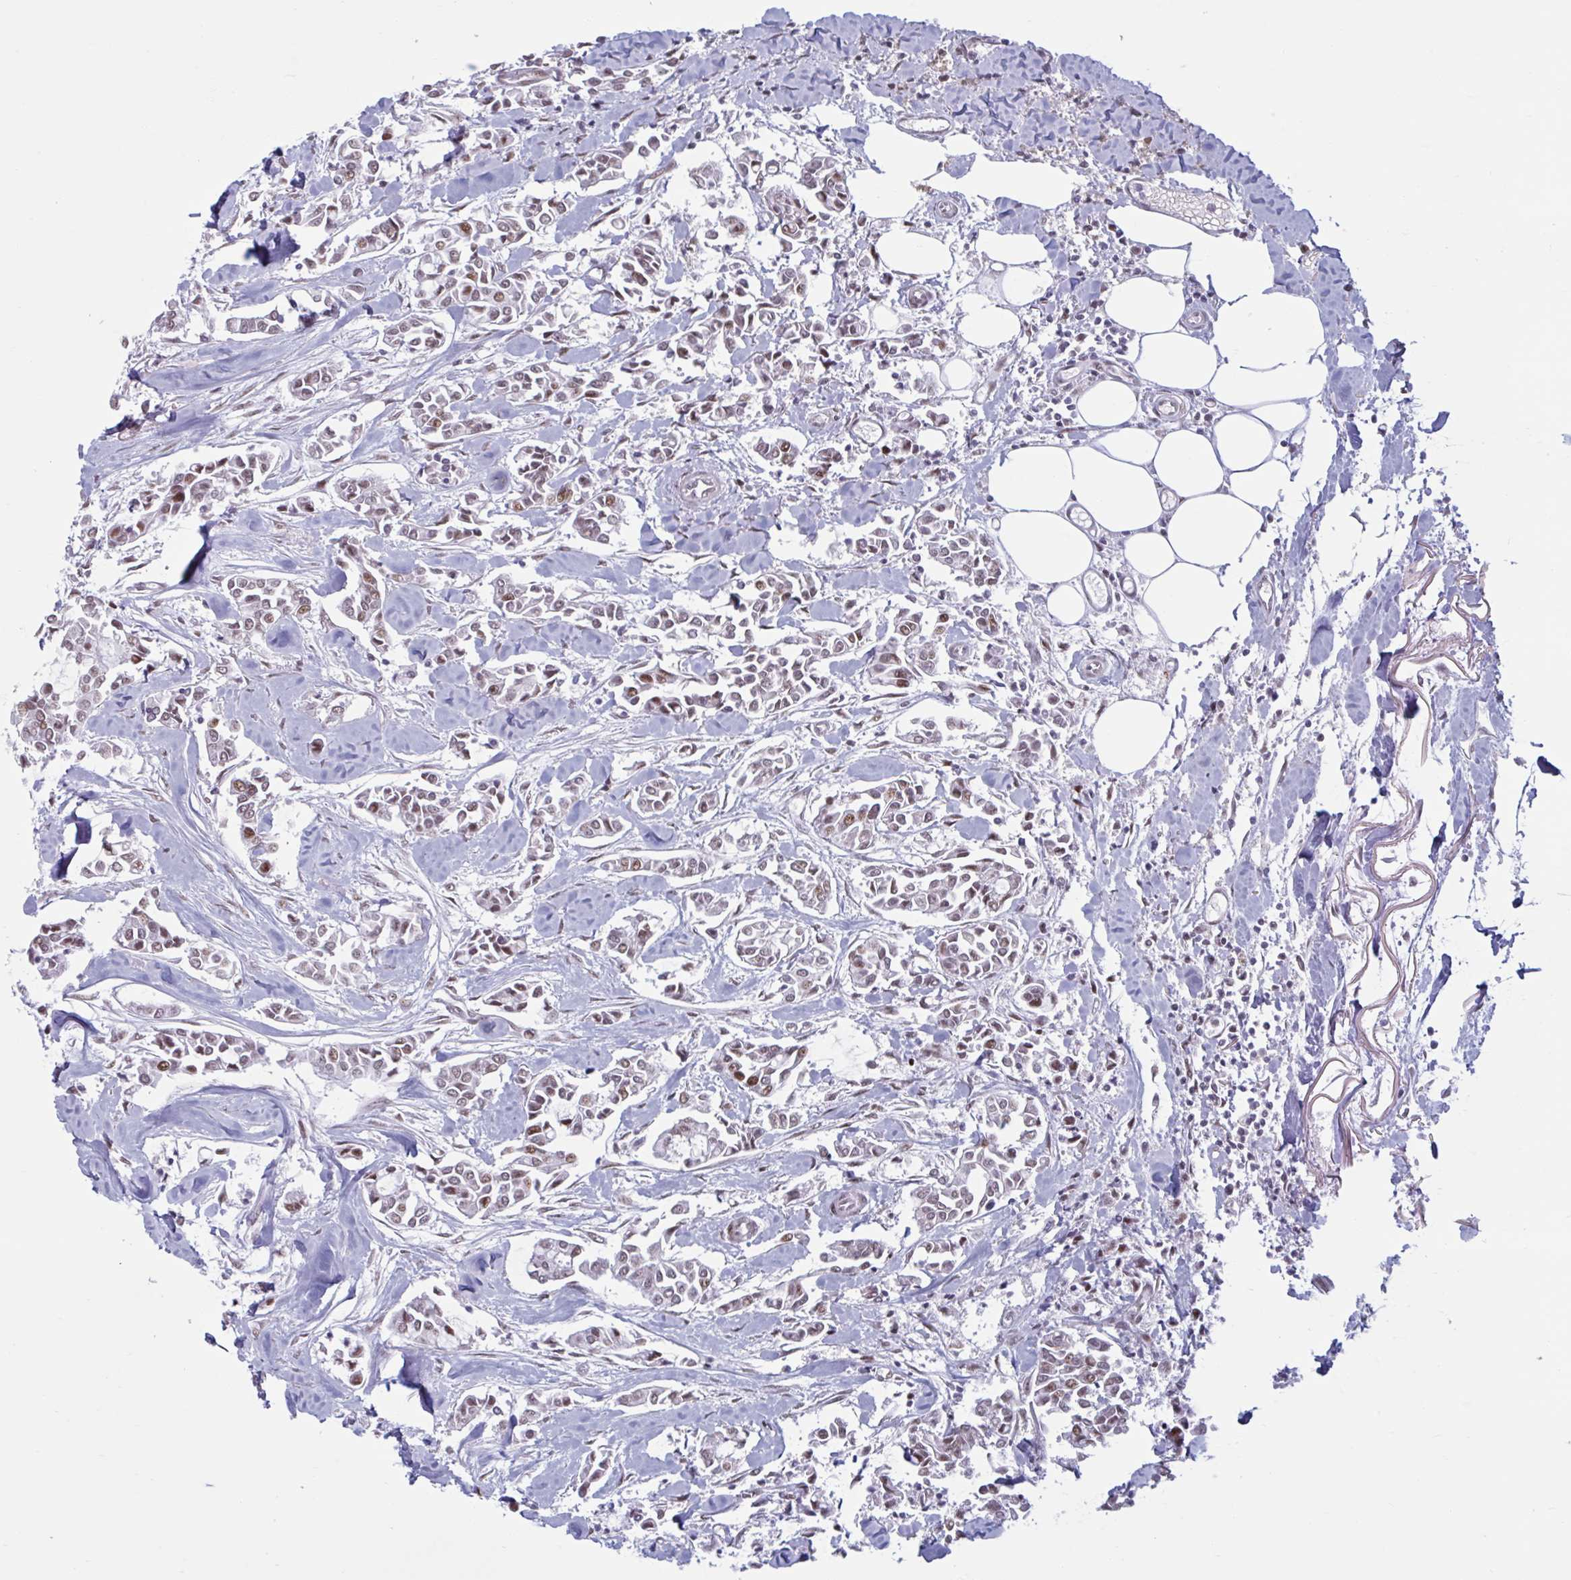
{"staining": {"intensity": "moderate", "quantity": ">75%", "location": "nuclear"}, "tissue": "breast cancer", "cell_type": "Tumor cells", "image_type": "cancer", "snomed": [{"axis": "morphology", "description": "Duct carcinoma"}, {"axis": "topography", "description": "Breast"}], "caption": "A histopathology image of human infiltrating ductal carcinoma (breast) stained for a protein reveals moderate nuclear brown staining in tumor cells.", "gene": "HSD17B6", "patient": {"sex": "female", "age": 84}}